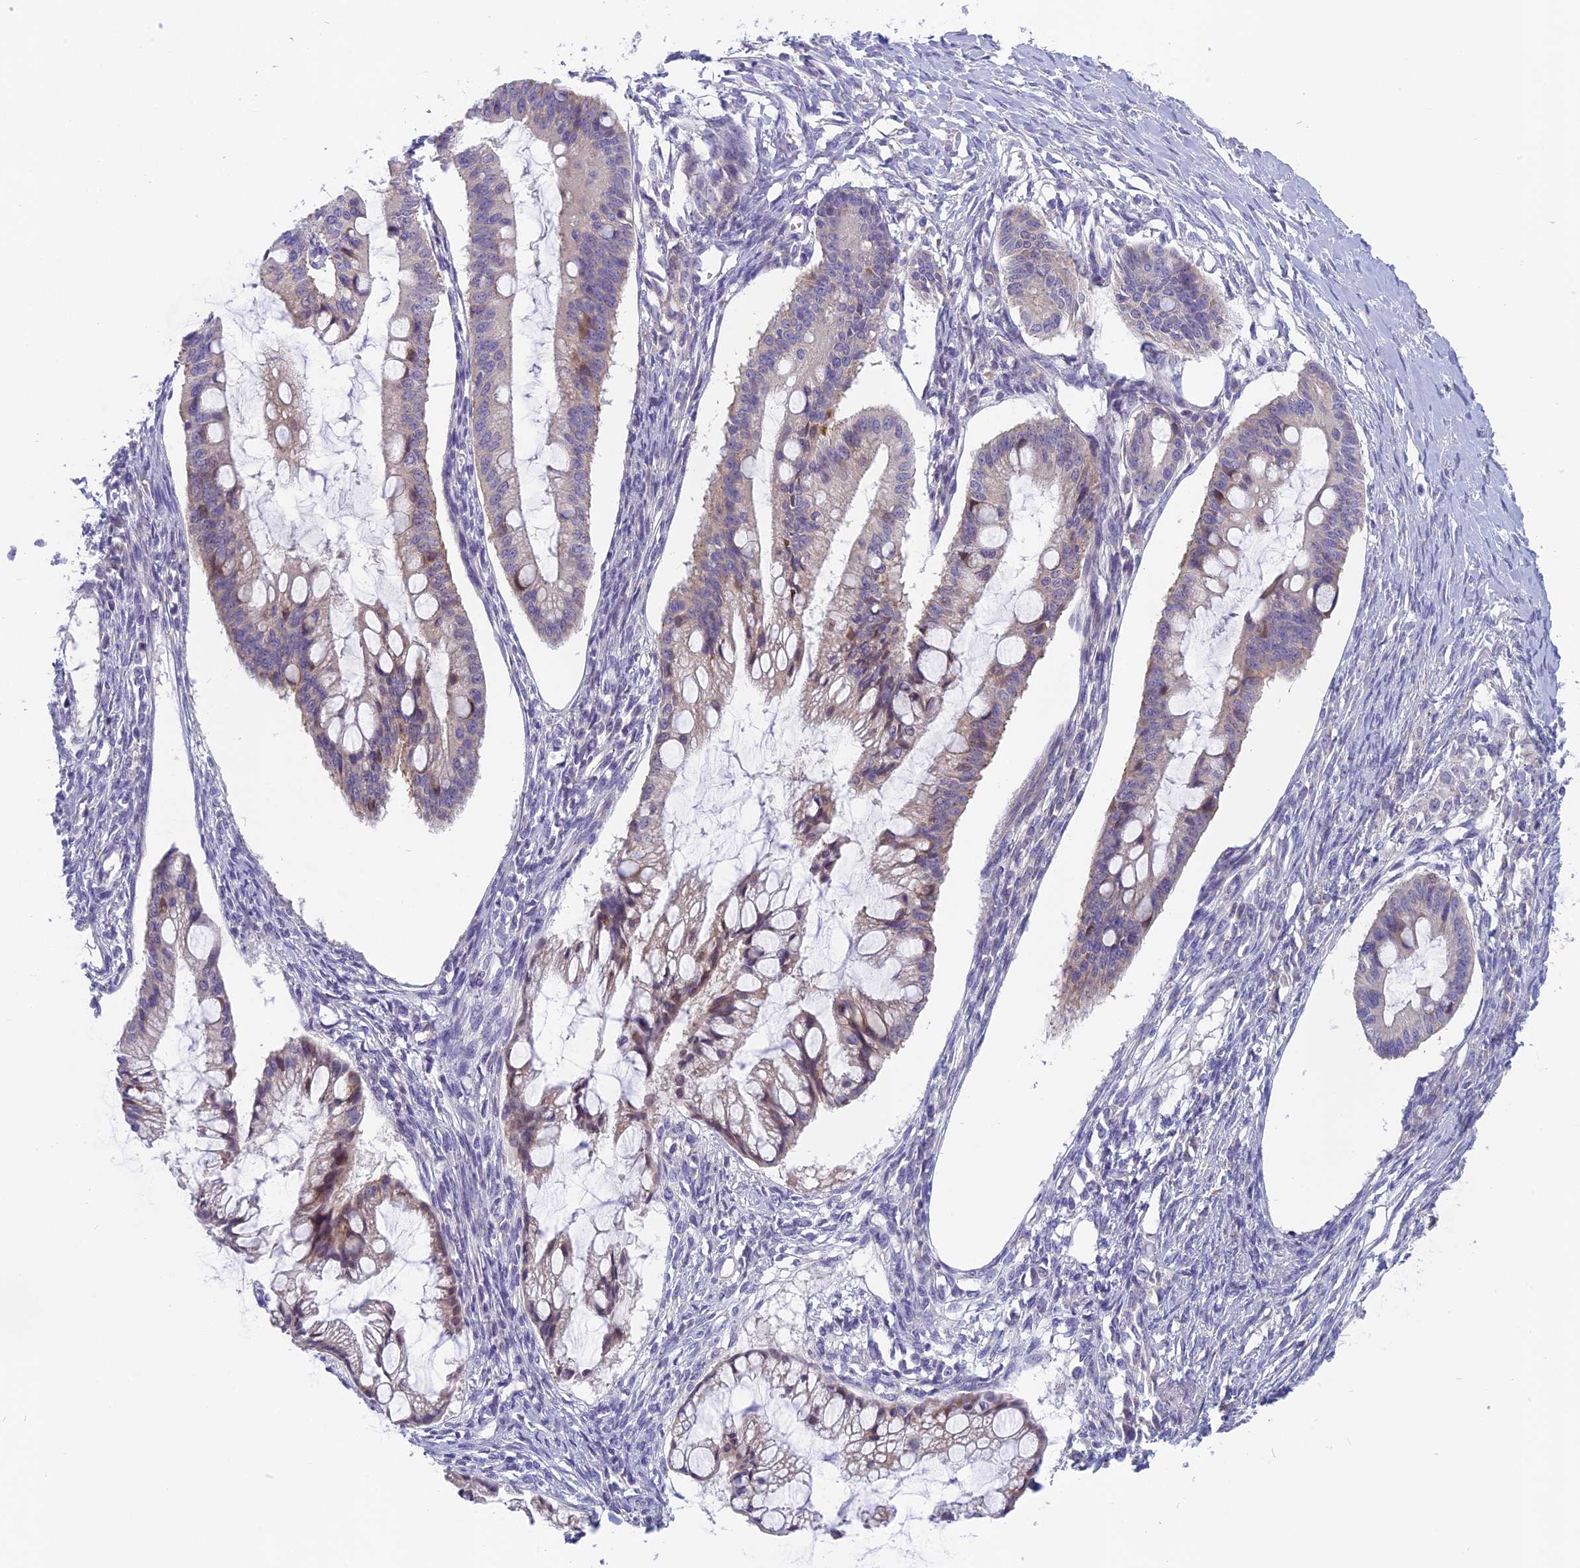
{"staining": {"intensity": "weak", "quantity": "<25%", "location": "cytoplasmic/membranous"}, "tissue": "ovarian cancer", "cell_type": "Tumor cells", "image_type": "cancer", "snomed": [{"axis": "morphology", "description": "Cystadenocarcinoma, mucinous, NOS"}, {"axis": "topography", "description": "Ovary"}], "caption": "Photomicrograph shows no significant protein staining in tumor cells of ovarian mucinous cystadenocarcinoma. (DAB (3,3'-diaminobenzidine) immunohistochemistry (IHC) with hematoxylin counter stain).", "gene": "ARHGEF37", "patient": {"sex": "female", "age": 73}}